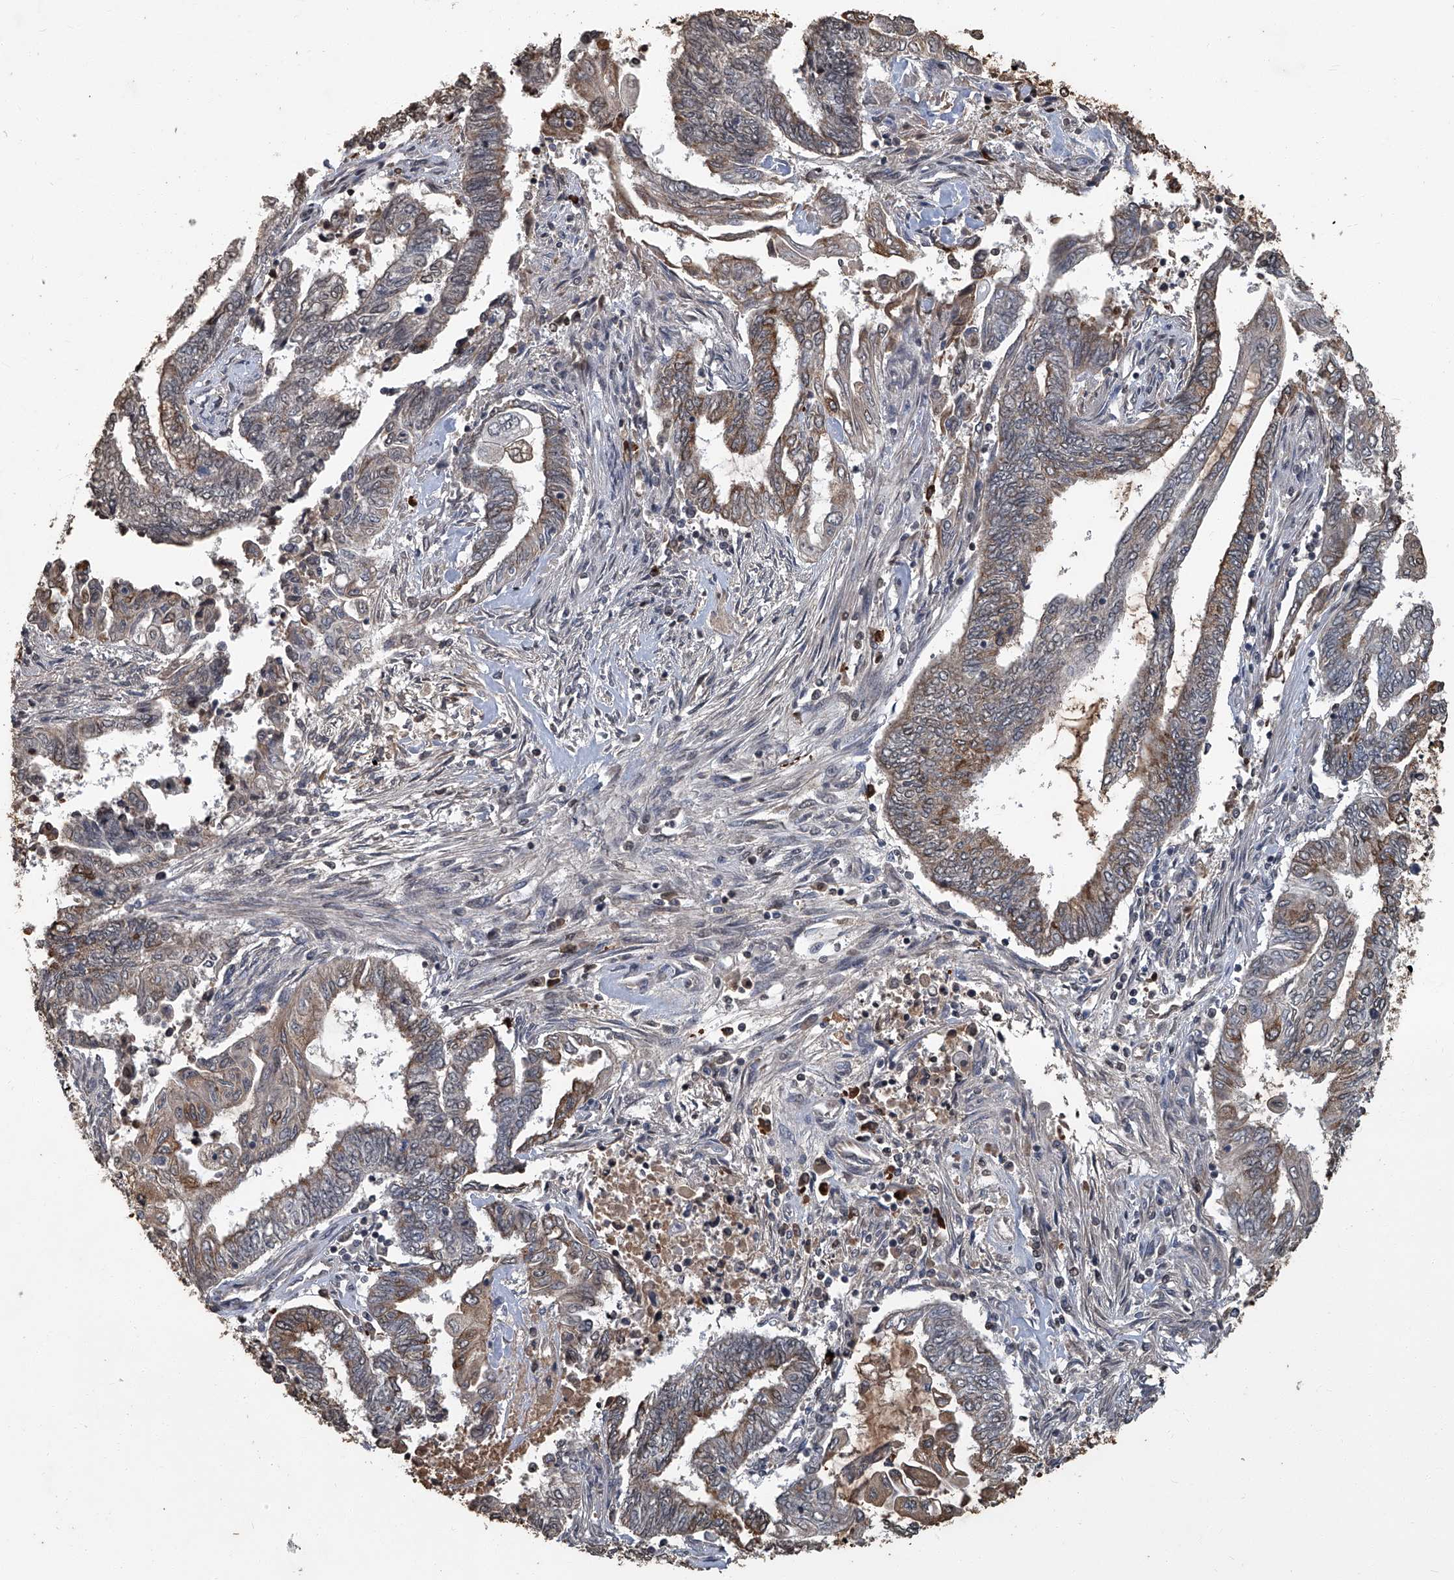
{"staining": {"intensity": "weak", "quantity": "25%-75%", "location": "cytoplasmic/membranous"}, "tissue": "endometrial cancer", "cell_type": "Tumor cells", "image_type": "cancer", "snomed": [{"axis": "morphology", "description": "Adenocarcinoma, NOS"}, {"axis": "topography", "description": "Uterus"}, {"axis": "topography", "description": "Endometrium"}], "caption": "Endometrial adenocarcinoma stained with immunohistochemistry shows weak cytoplasmic/membranous staining in about 25%-75% of tumor cells. The protein is shown in brown color, while the nuclei are stained blue.", "gene": "GPR132", "patient": {"sex": "female", "age": 70}}